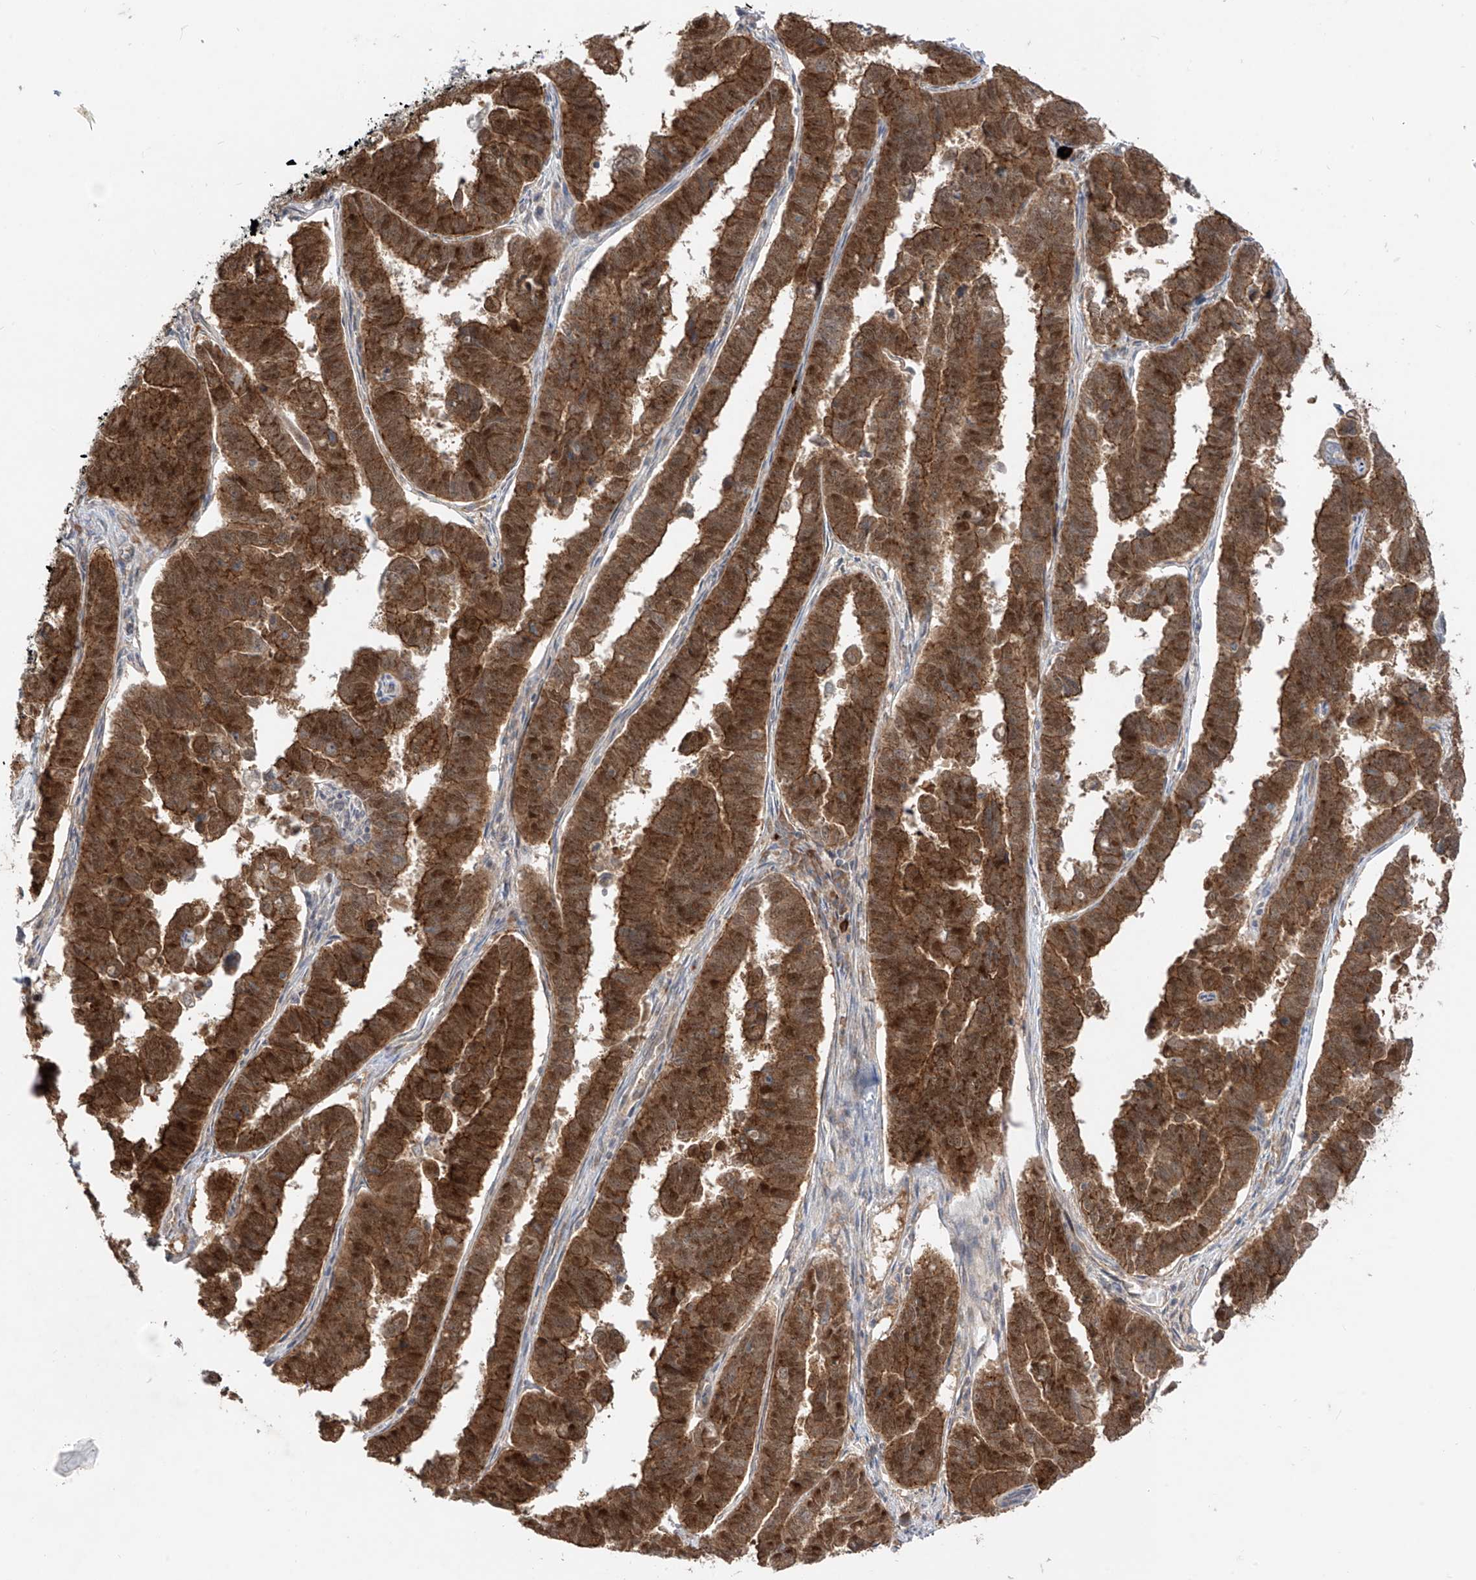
{"staining": {"intensity": "strong", "quantity": ">75%", "location": "cytoplasmic/membranous"}, "tissue": "endometrial cancer", "cell_type": "Tumor cells", "image_type": "cancer", "snomed": [{"axis": "morphology", "description": "Adenocarcinoma, NOS"}, {"axis": "topography", "description": "Endometrium"}], "caption": "Tumor cells show high levels of strong cytoplasmic/membranous staining in approximately >75% of cells in human endometrial adenocarcinoma.", "gene": "MTUS2", "patient": {"sex": "female", "age": 75}}